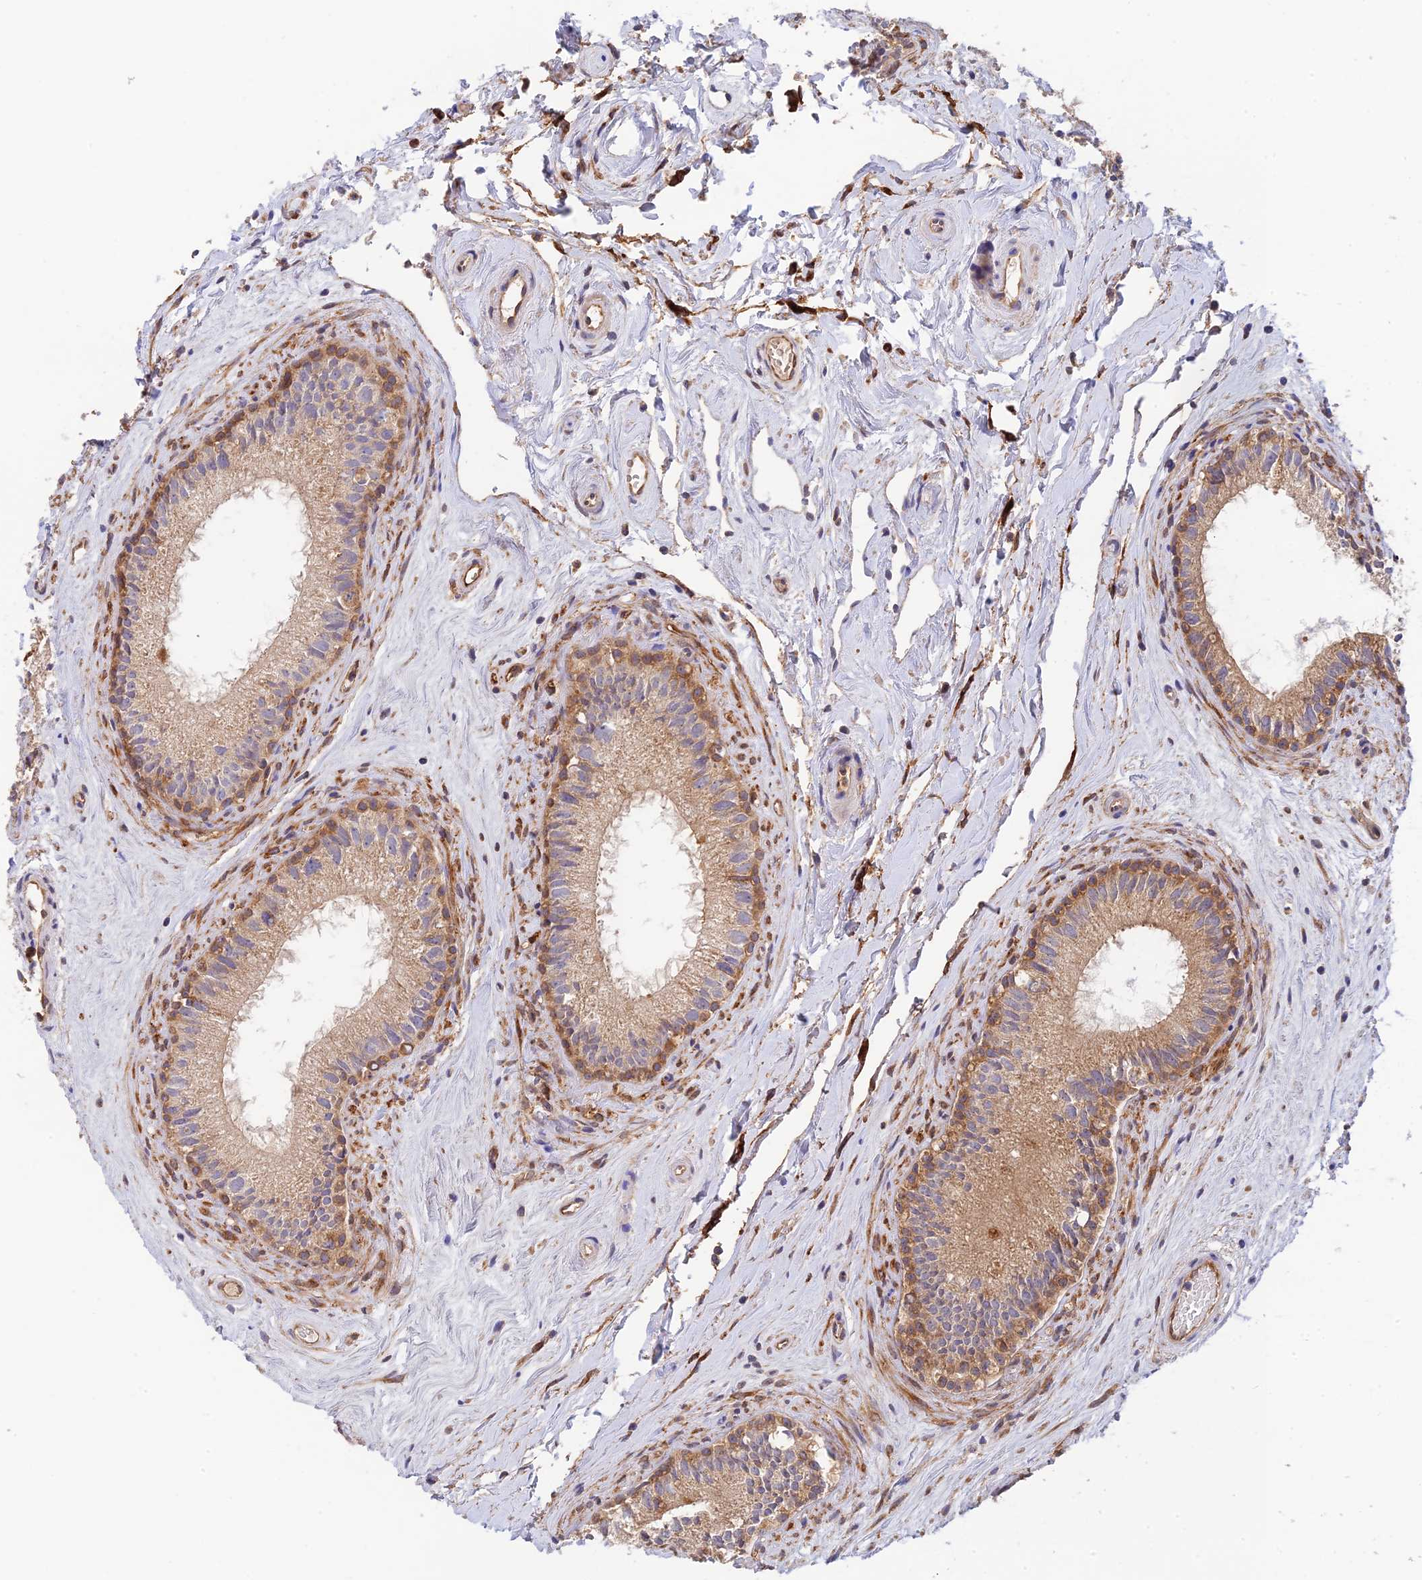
{"staining": {"intensity": "moderate", "quantity": ">75%", "location": "cytoplasmic/membranous"}, "tissue": "epididymis", "cell_type": "Glandular cells", "image_type": "normal", "snomed": [{"axis": "morphology", "description": "Normal tissue, NOS"}, {"axis": "topography", "description": "Epididymis"}], "caption": "Immunohistochemical staining of normal human epididymis reveals medium levels of moderate cytoplasmic/membranous positivity in approximately >75% of glandular cells. The staining was performed using DAB to visualize the protein expression in brown, while the nuclei were stained in blue with hematoxylin (Magnification: 20x).", "gene": "RANBP6", "patient": {"sex": "male", "age": 71}}